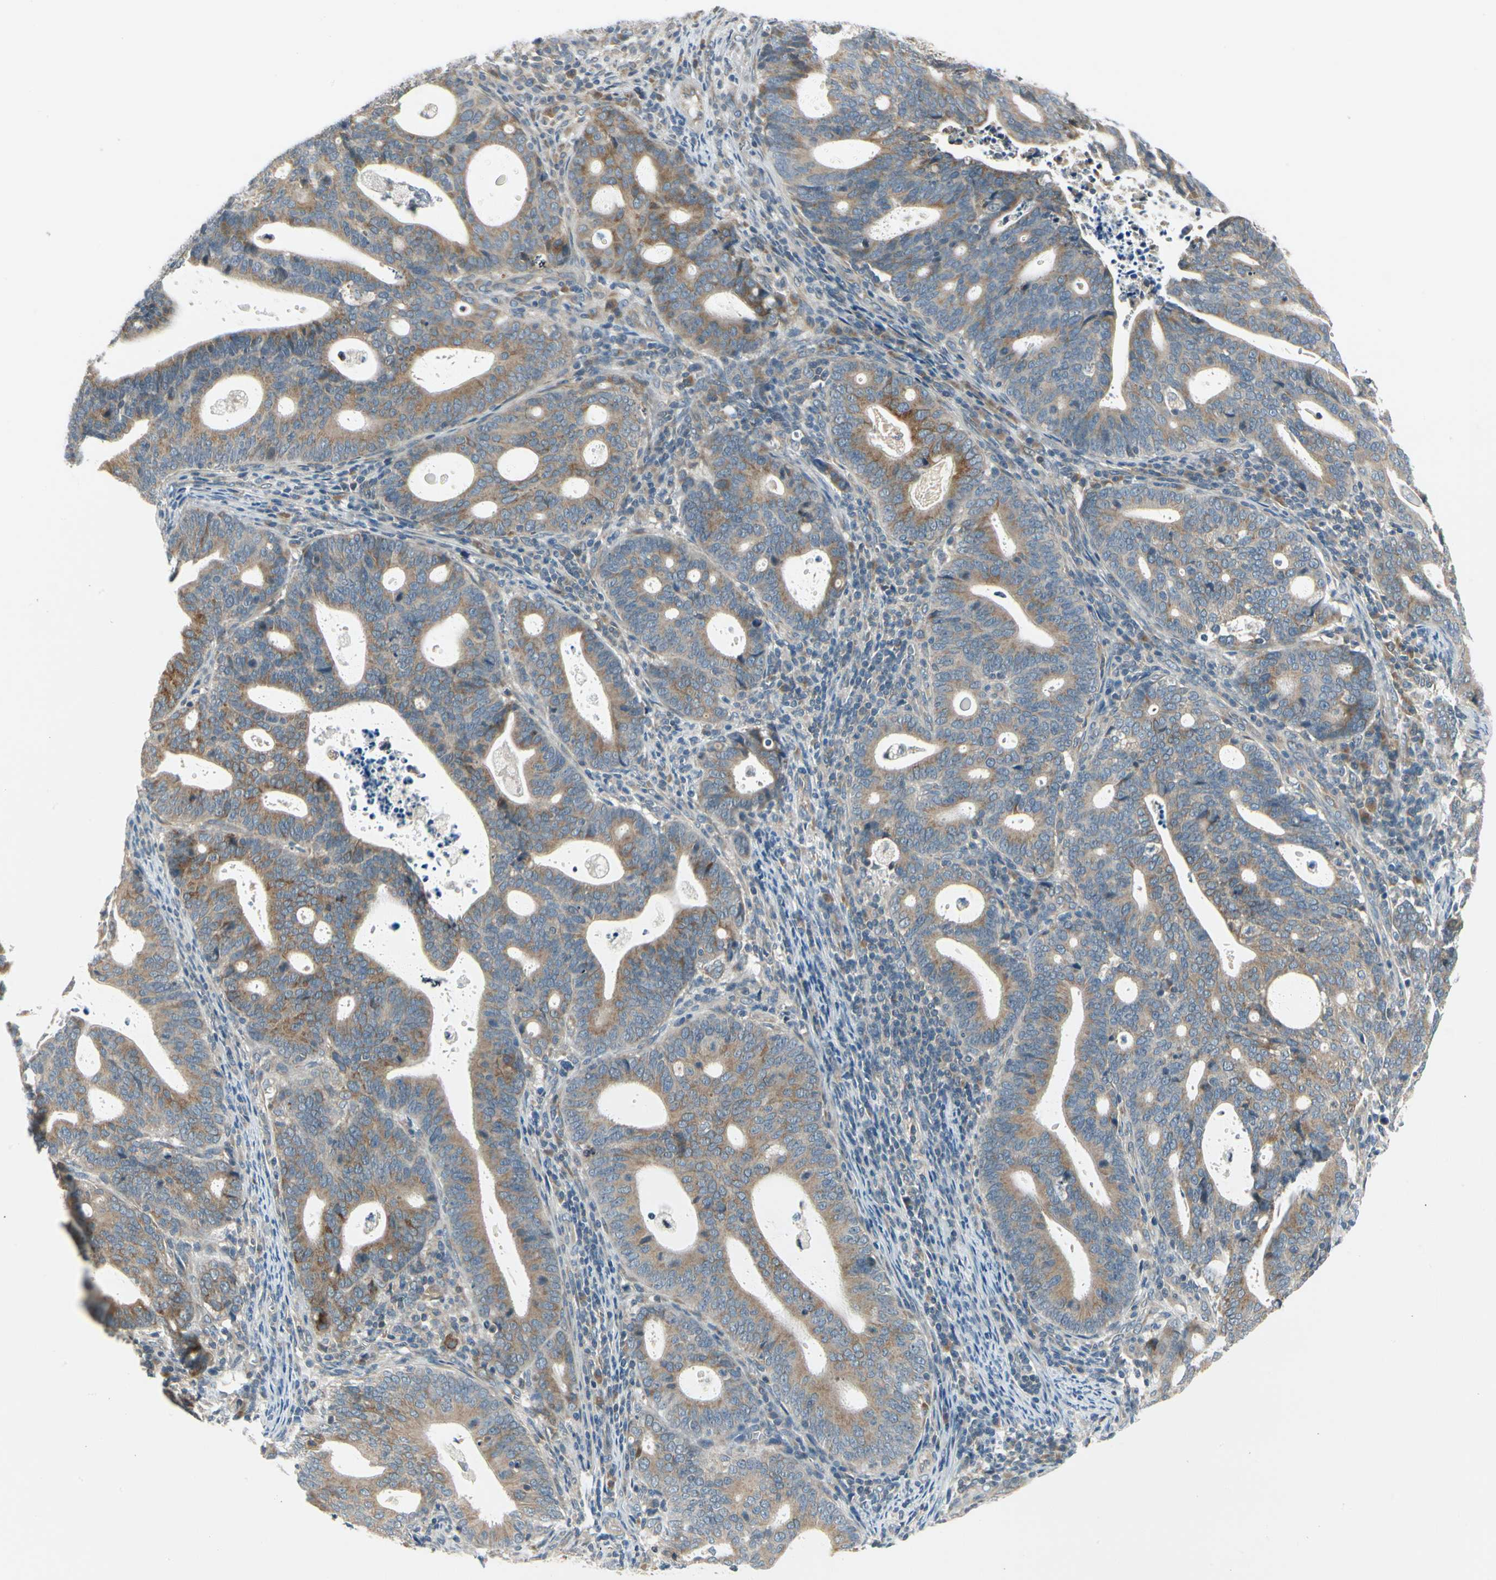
{"staining": {"intensity": "moderate", "quantity": ">75%", "location": "cytoplasmic/membranous"}, "tissue": "endometrial cancer", "cell_type": "Tumor cells", "image_type": "cancer", "snomed": [{"axis": "morphology", "description": "Adenocarcinoma, NOS"}, {"axis": "topography", "description": "Uterus"}], "caption": "A brown stain labels moderate cytoplasmic/membranous positivity of a protein in human endometrial cancer tumor cells.", "gene": "BNIP1", "patient": {"sex": "female", "age": 83}}